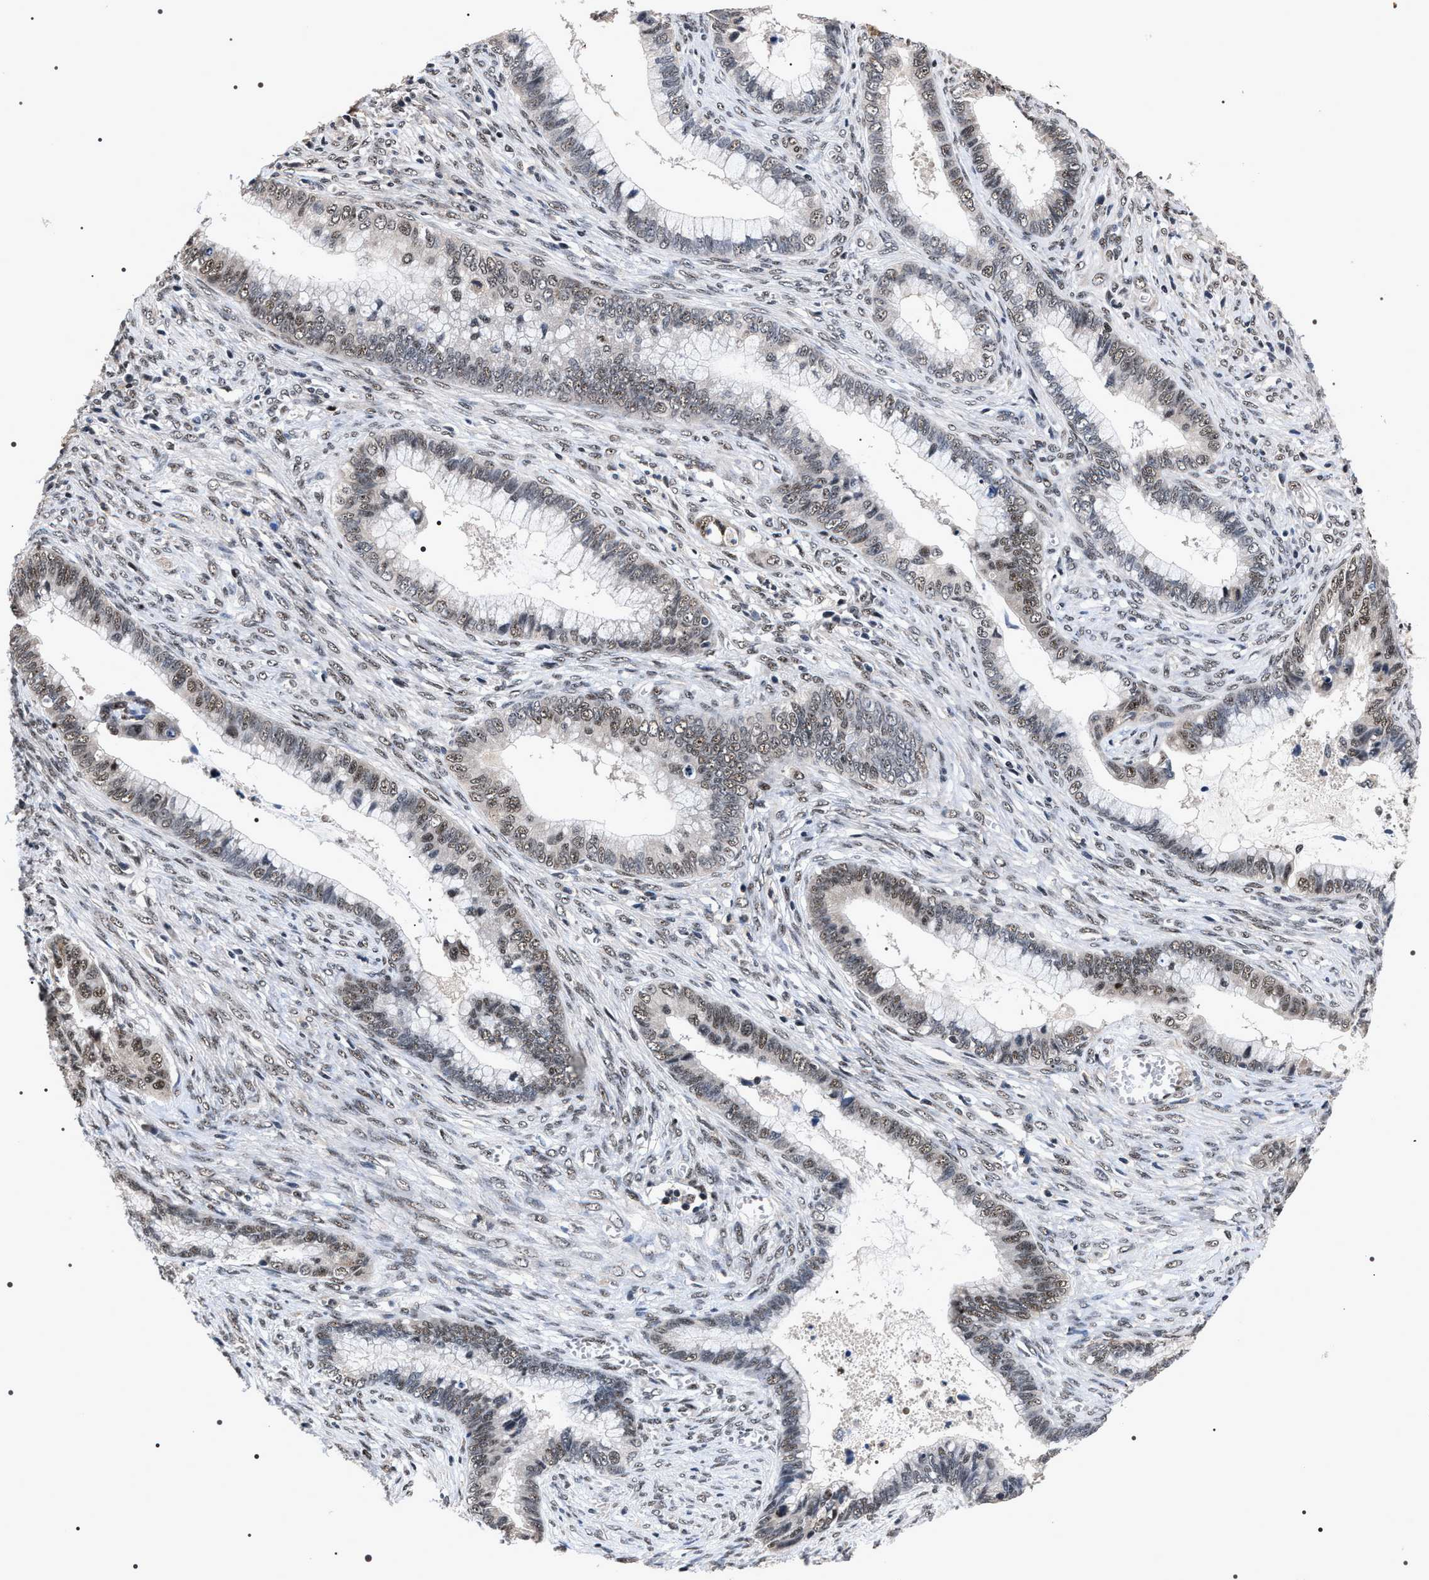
{"staining": {"intensity": "weak", "quantity": "25%-75%", "location": "nuclear"}, "tissue": "cervical cancer", "cell_type": "Tumor cells", "image_type": "cancer", "snomed": [{"axis": "morphology", "description": "Adenocarcinoma, NOS"}, {"axis": "topography", "description": "Cervix"}], "caption": "Protein expression analysis of human cervical cancer reveals weak nuclear expression in approximately 25%-75% of tumor cells.", "gene": "RRP1B", "patient": {"sex": "female", "age": 44}}